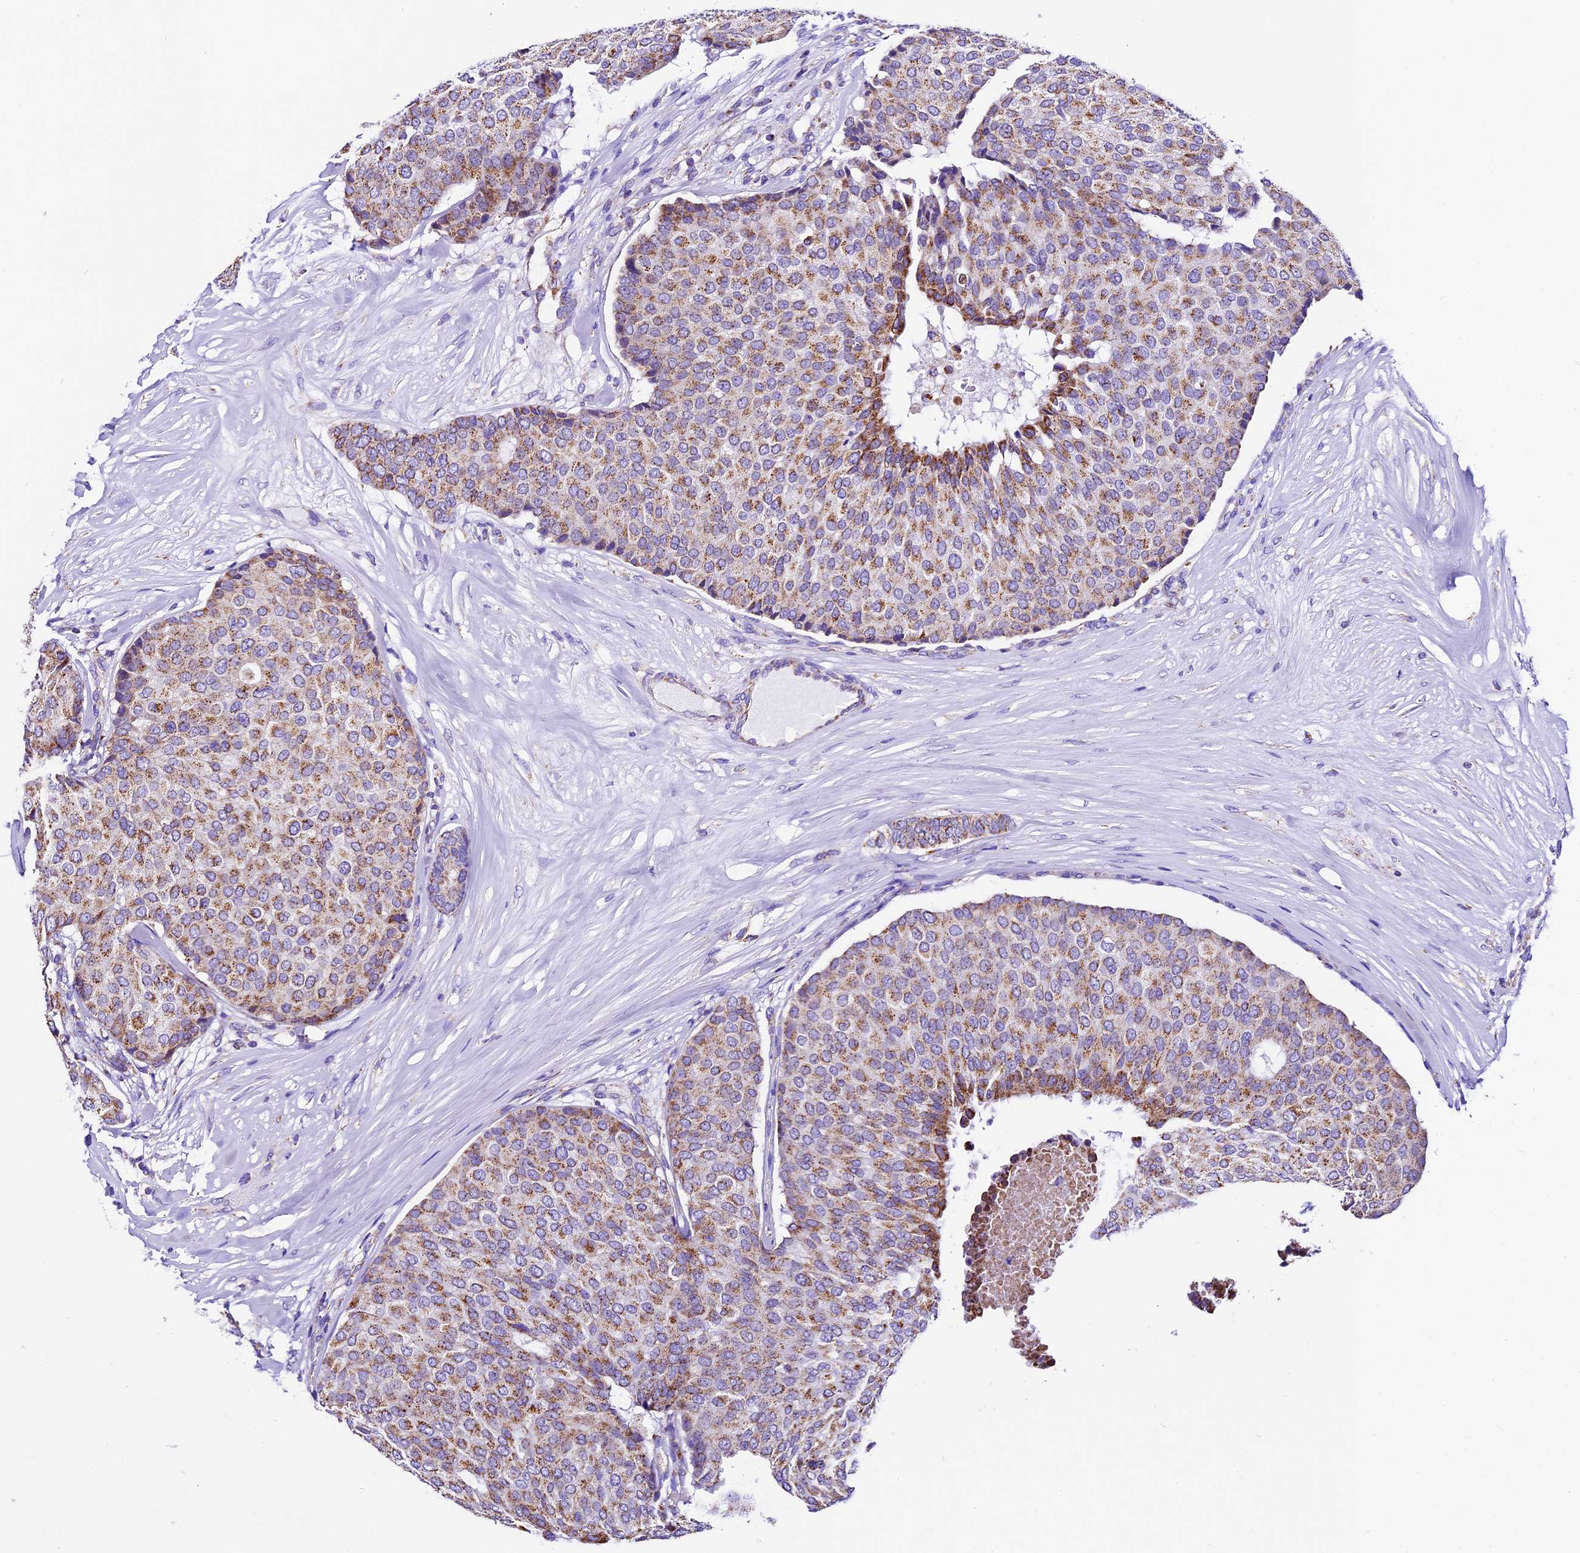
{"staining": {"intensity": "moderate", "quantity": ">75%", "location": "cytoplasmic/membranous"}, "tissue": "breast cancer", "cell_type": "Tumor cells", "image_type": "cancer", "snomed": [{"axis": "morphology", "description": "Duct carcinoma"}, {"axis": "topography", "description": "Breast"}], "caption": "Protein expression analysis of breast cancer (intraductal carcinoma) exhibits moderate cytoplasmic/membranous positivity in about >75% of tumor cells.", "gene": "DCAF5", "patient": {"sex": "female", "age": 75}}